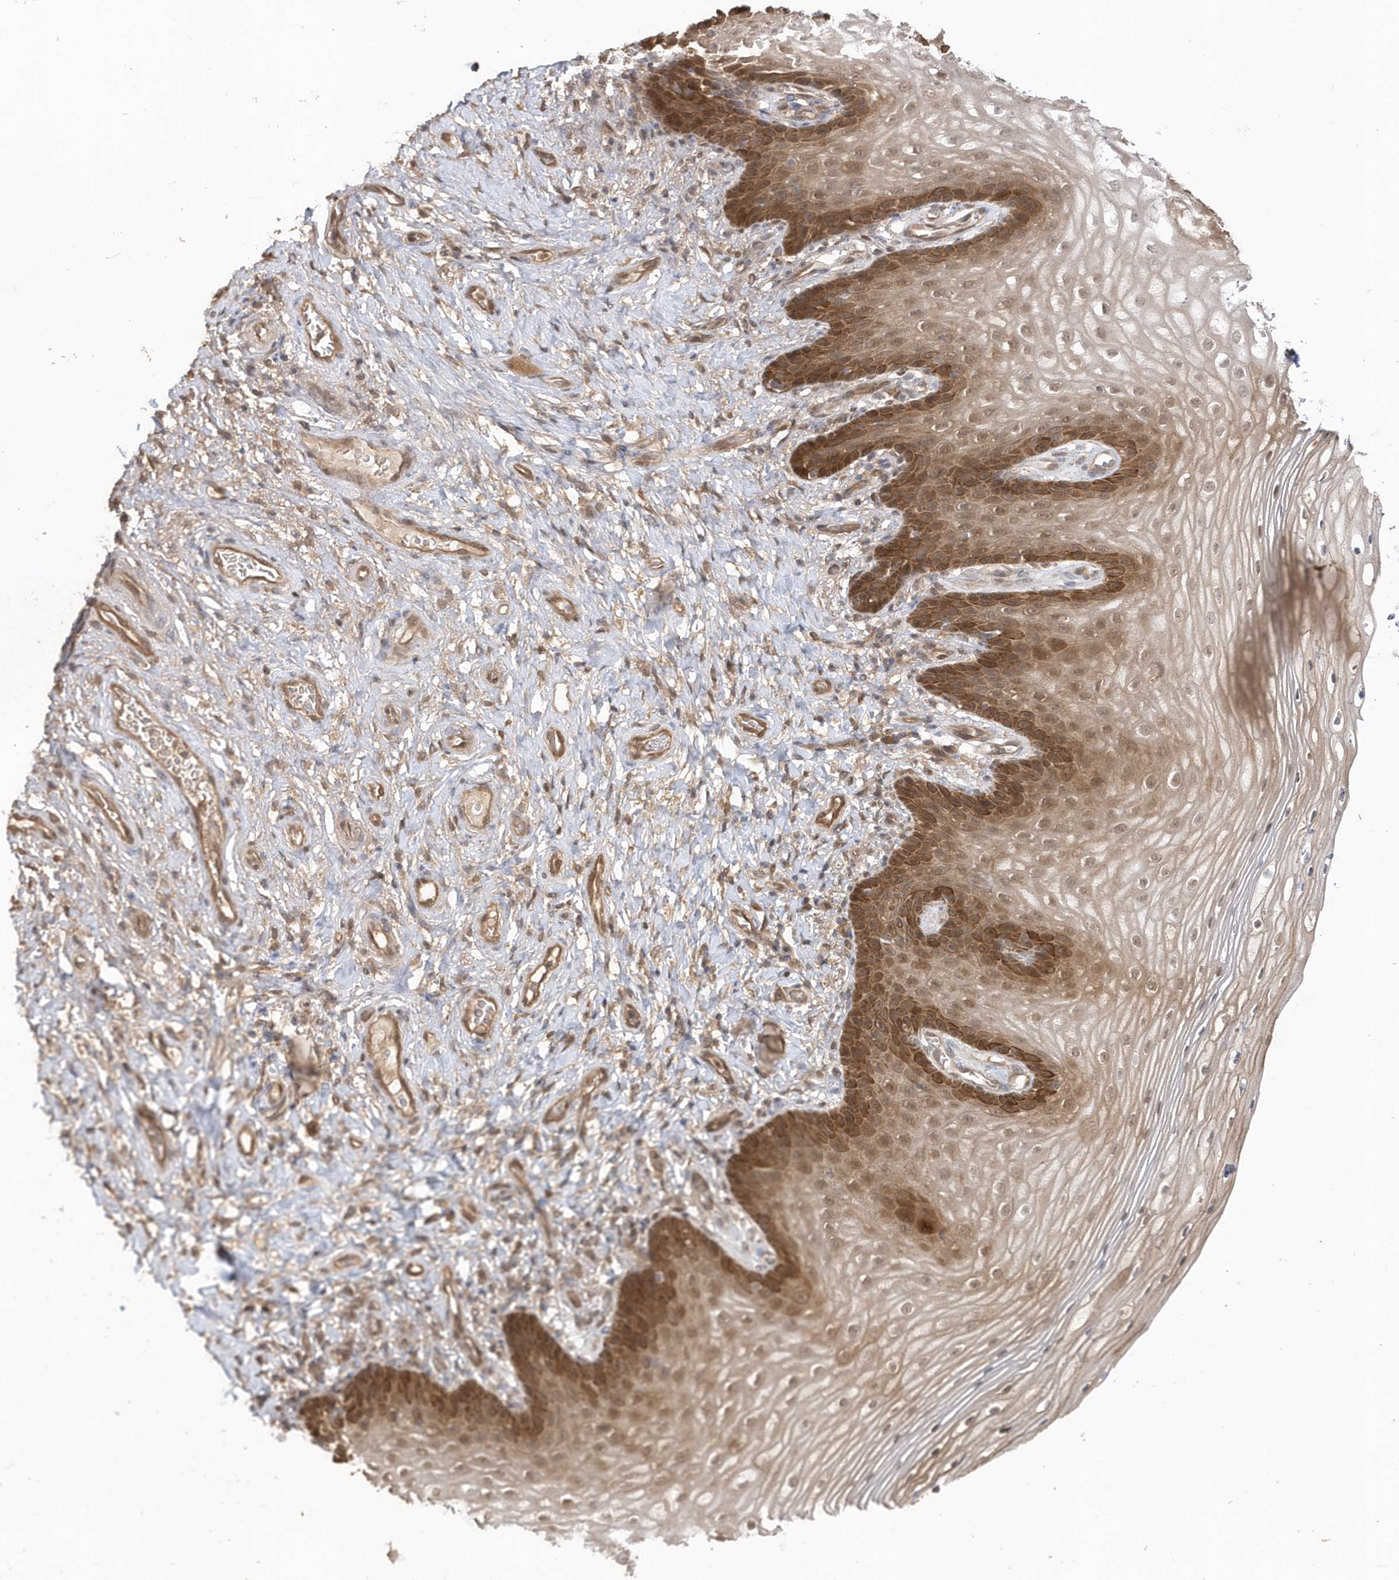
{"staining": {"intensity": "moderate", "quantity": ">75%", "location": "cytoplasmic/membranous"}, "tissue": "vagina", "cell_type": "Squamous epithelial cells", "image_type": "normal", "snomed": [{"axis": "morphology", "description": "Normal tissue, NOS"}, {"axis": "topography", "description": "Vagina"}], "caption": "DAB (3,3'-diaminobenzidine) immunohistochemical staining of normal human vagina exhibits moderate cytoplasmic/membranous protein positivity in approximately >75% of squamous epithelial cells.", "gene": "RPEL1", "patient": {"sex": "female", "age": 60}}